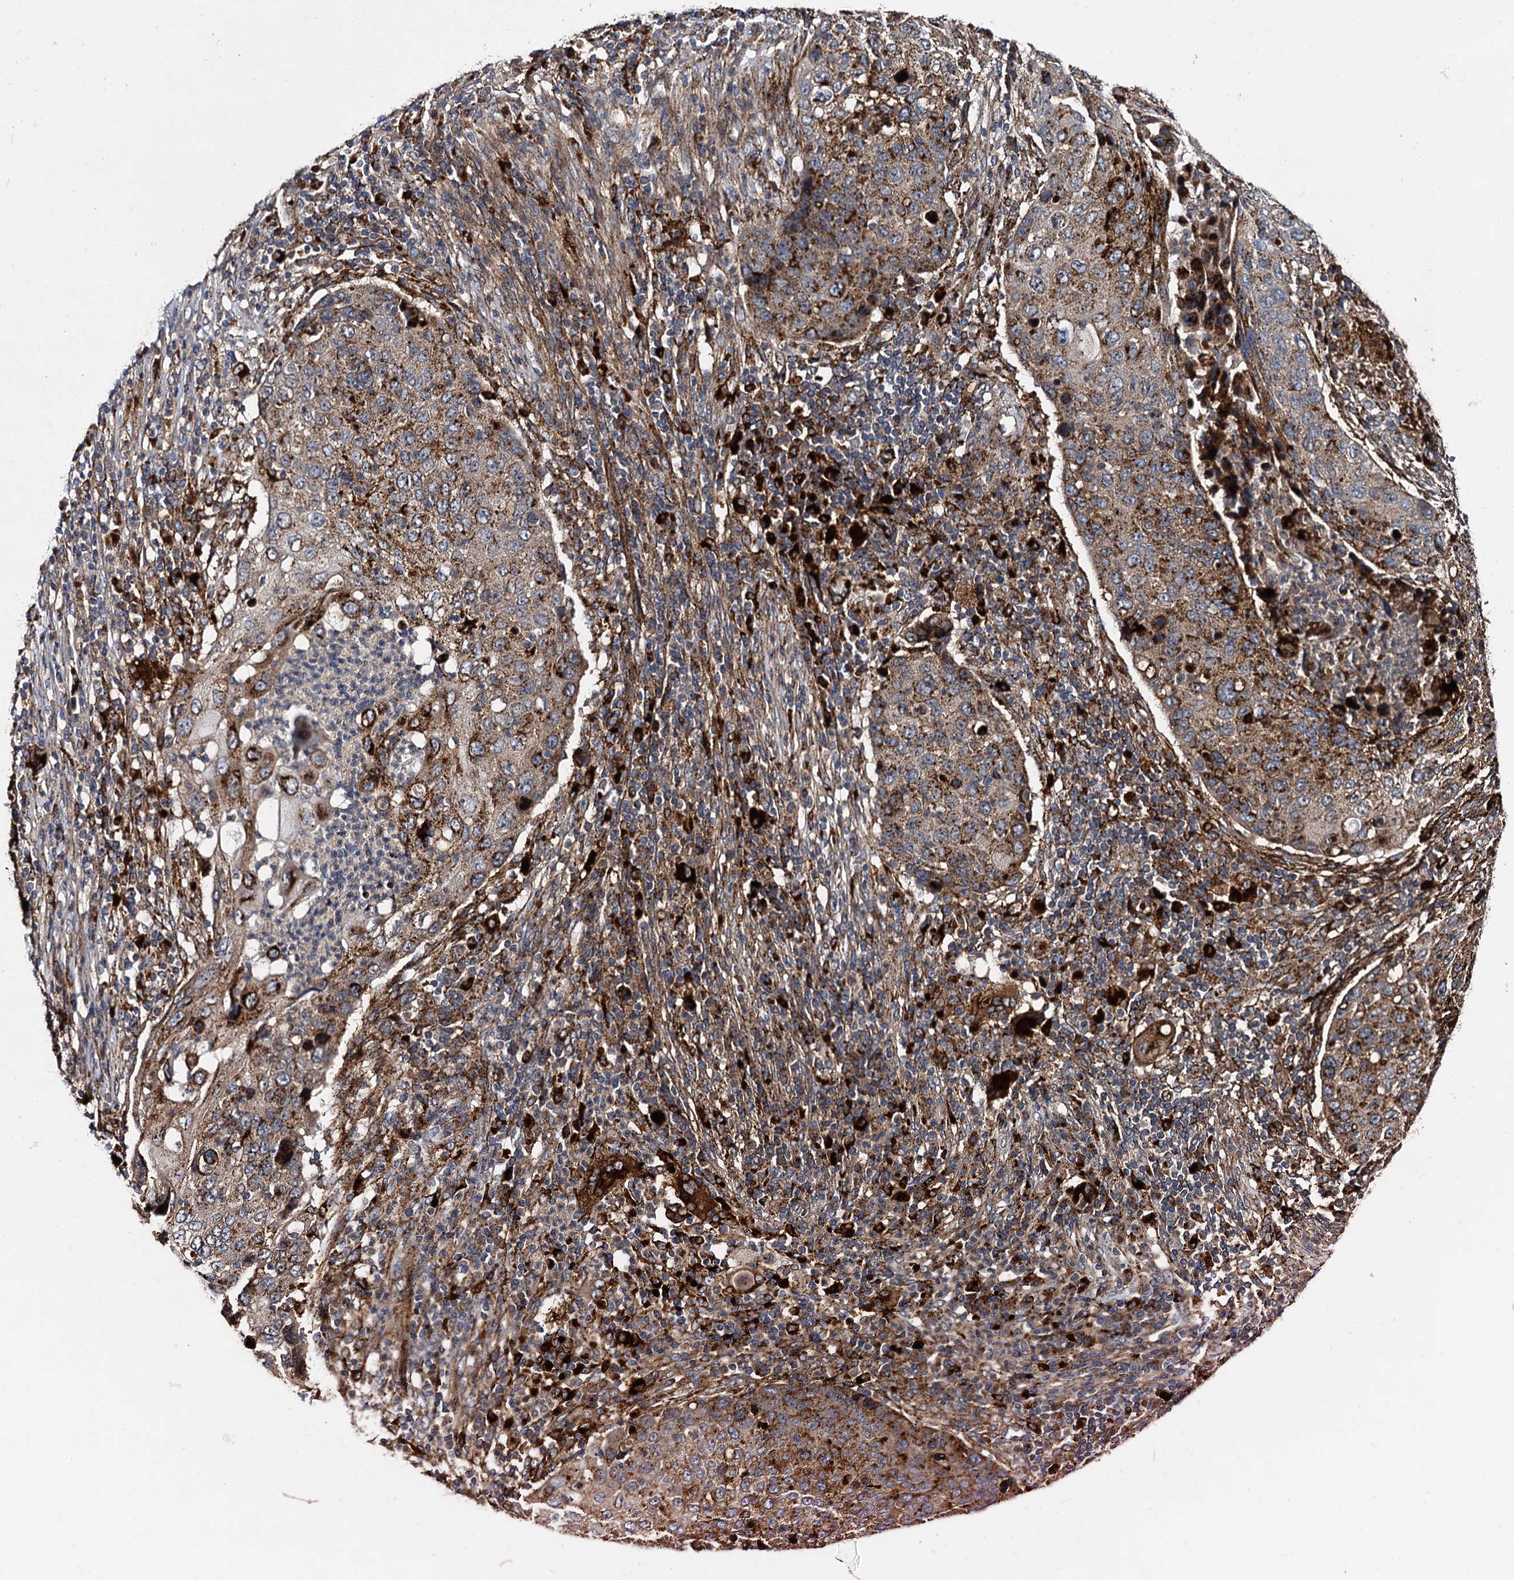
{"staining": {"intensity": "strong", "quantity": "25%-75%", "location": "cytoplasmic/membranous"}, "tissue": "lung cancer", "cell_type": "Tumor cells", "image_type": "cancer", "snomed": [{"axis": "morphology", "description": "Squamous cell carcinoma, NOS"}, {"axis": "topography", "description": "Lung"}], "caption": "Immunohistochemical staining of human lung cancer (squamous cell carcinoma) displays high levels of strong cytoplasmic/membranous protein staining in approximately 25%-75% of tumor cells.", "gene": "GBA1", "patient": {"sex": "female", "age": 63}}